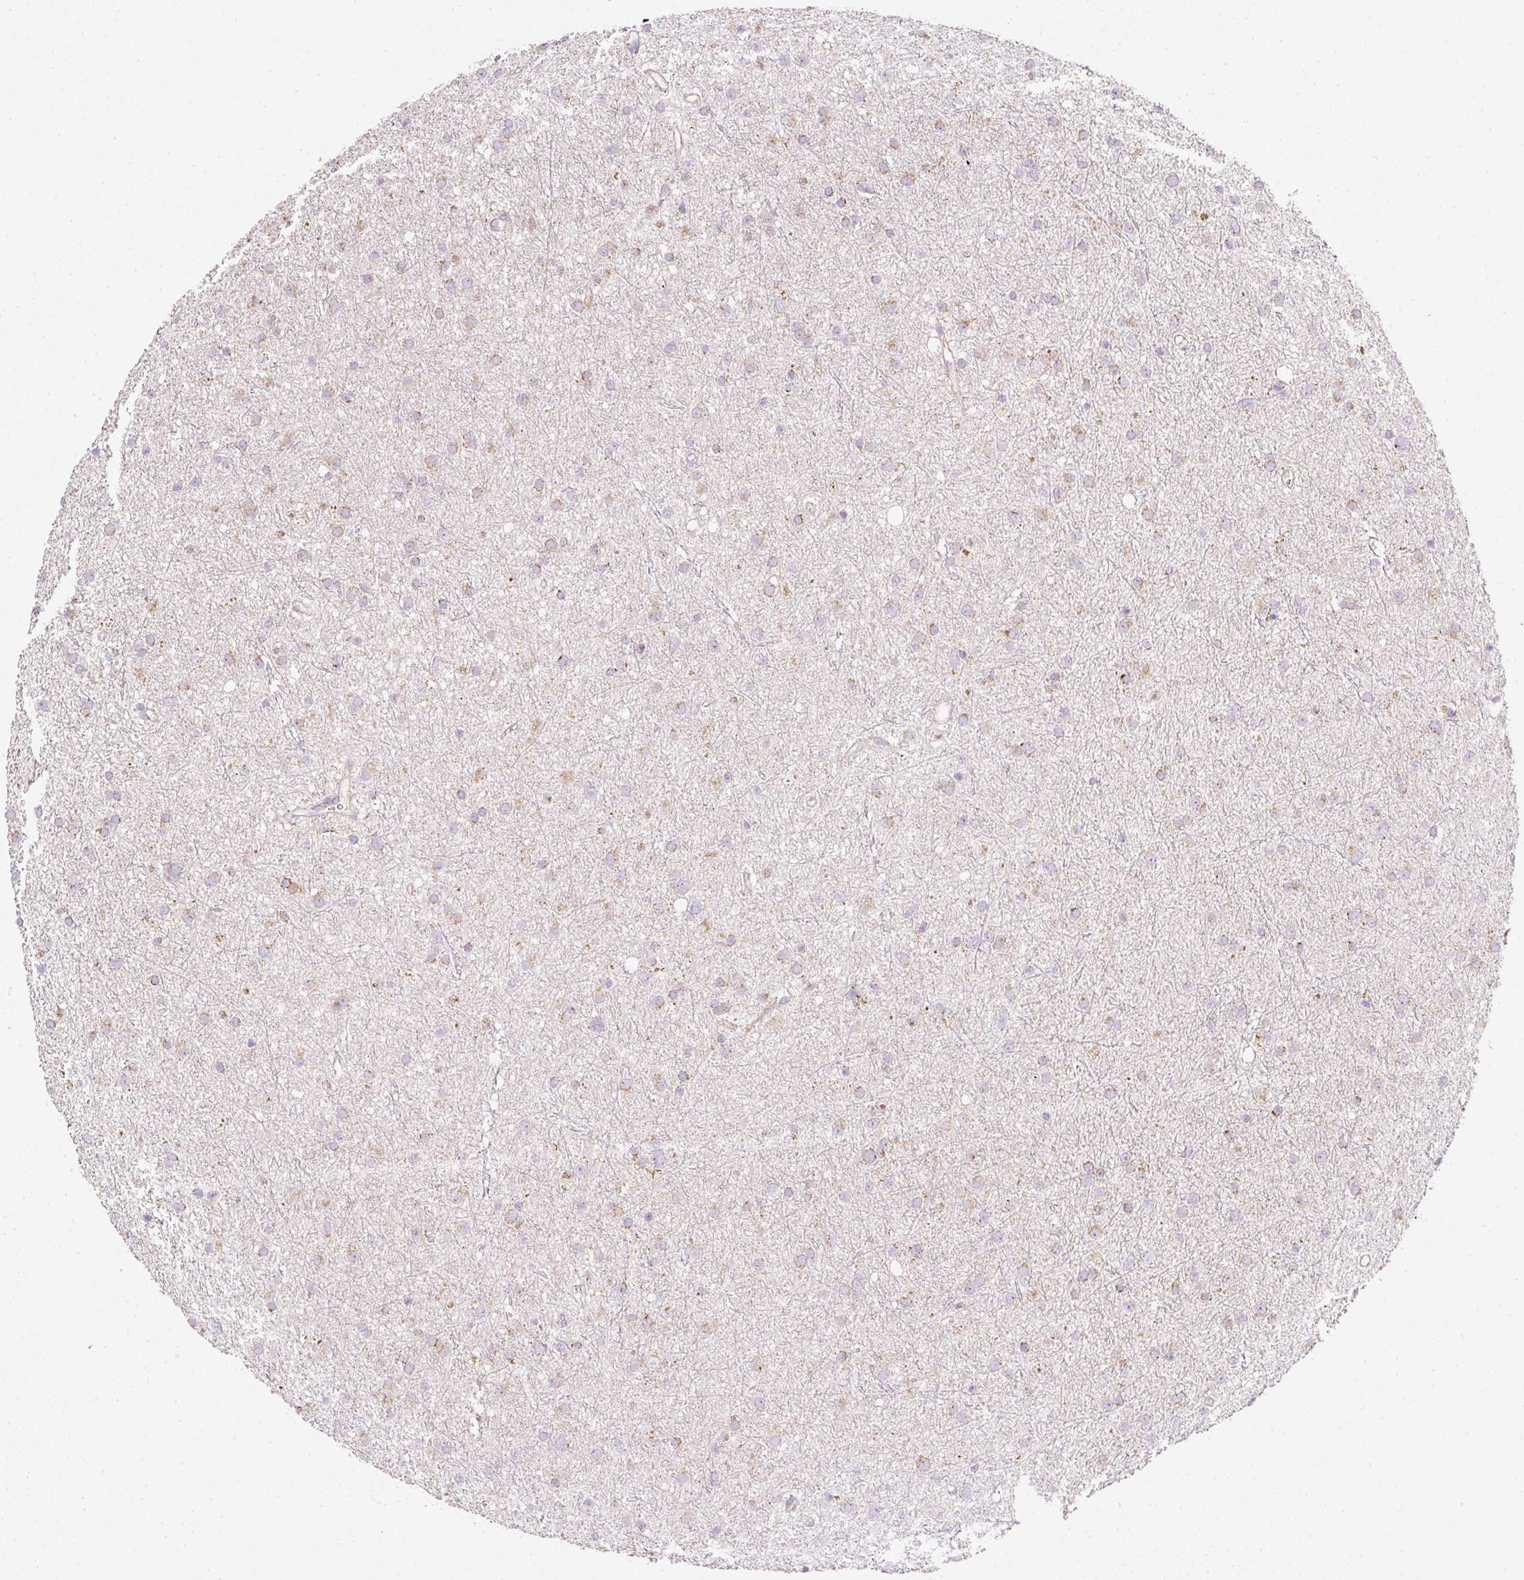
{"staining": {"intensity": "moderate", "quantity": "25%-75%", "location": "cytoplasmic/membranous"}, "tissue": "glioma", "cell_type": "Tumor cells", "image_type": "cancer", "snomed": [{"axis": "morphology", "description": "Glioma, malignant, Low grade"}, {"axis": "topography", "description": "Cerebral cortex"}], "caption": "There is medium levels of moderate cytoplasmic/membranous staining in tumor cells of glioma, as demonstrated by immunohistochemical staining (brown color).", "gene": "SDHA", "patient": {"sex": "female", "age": 39}}